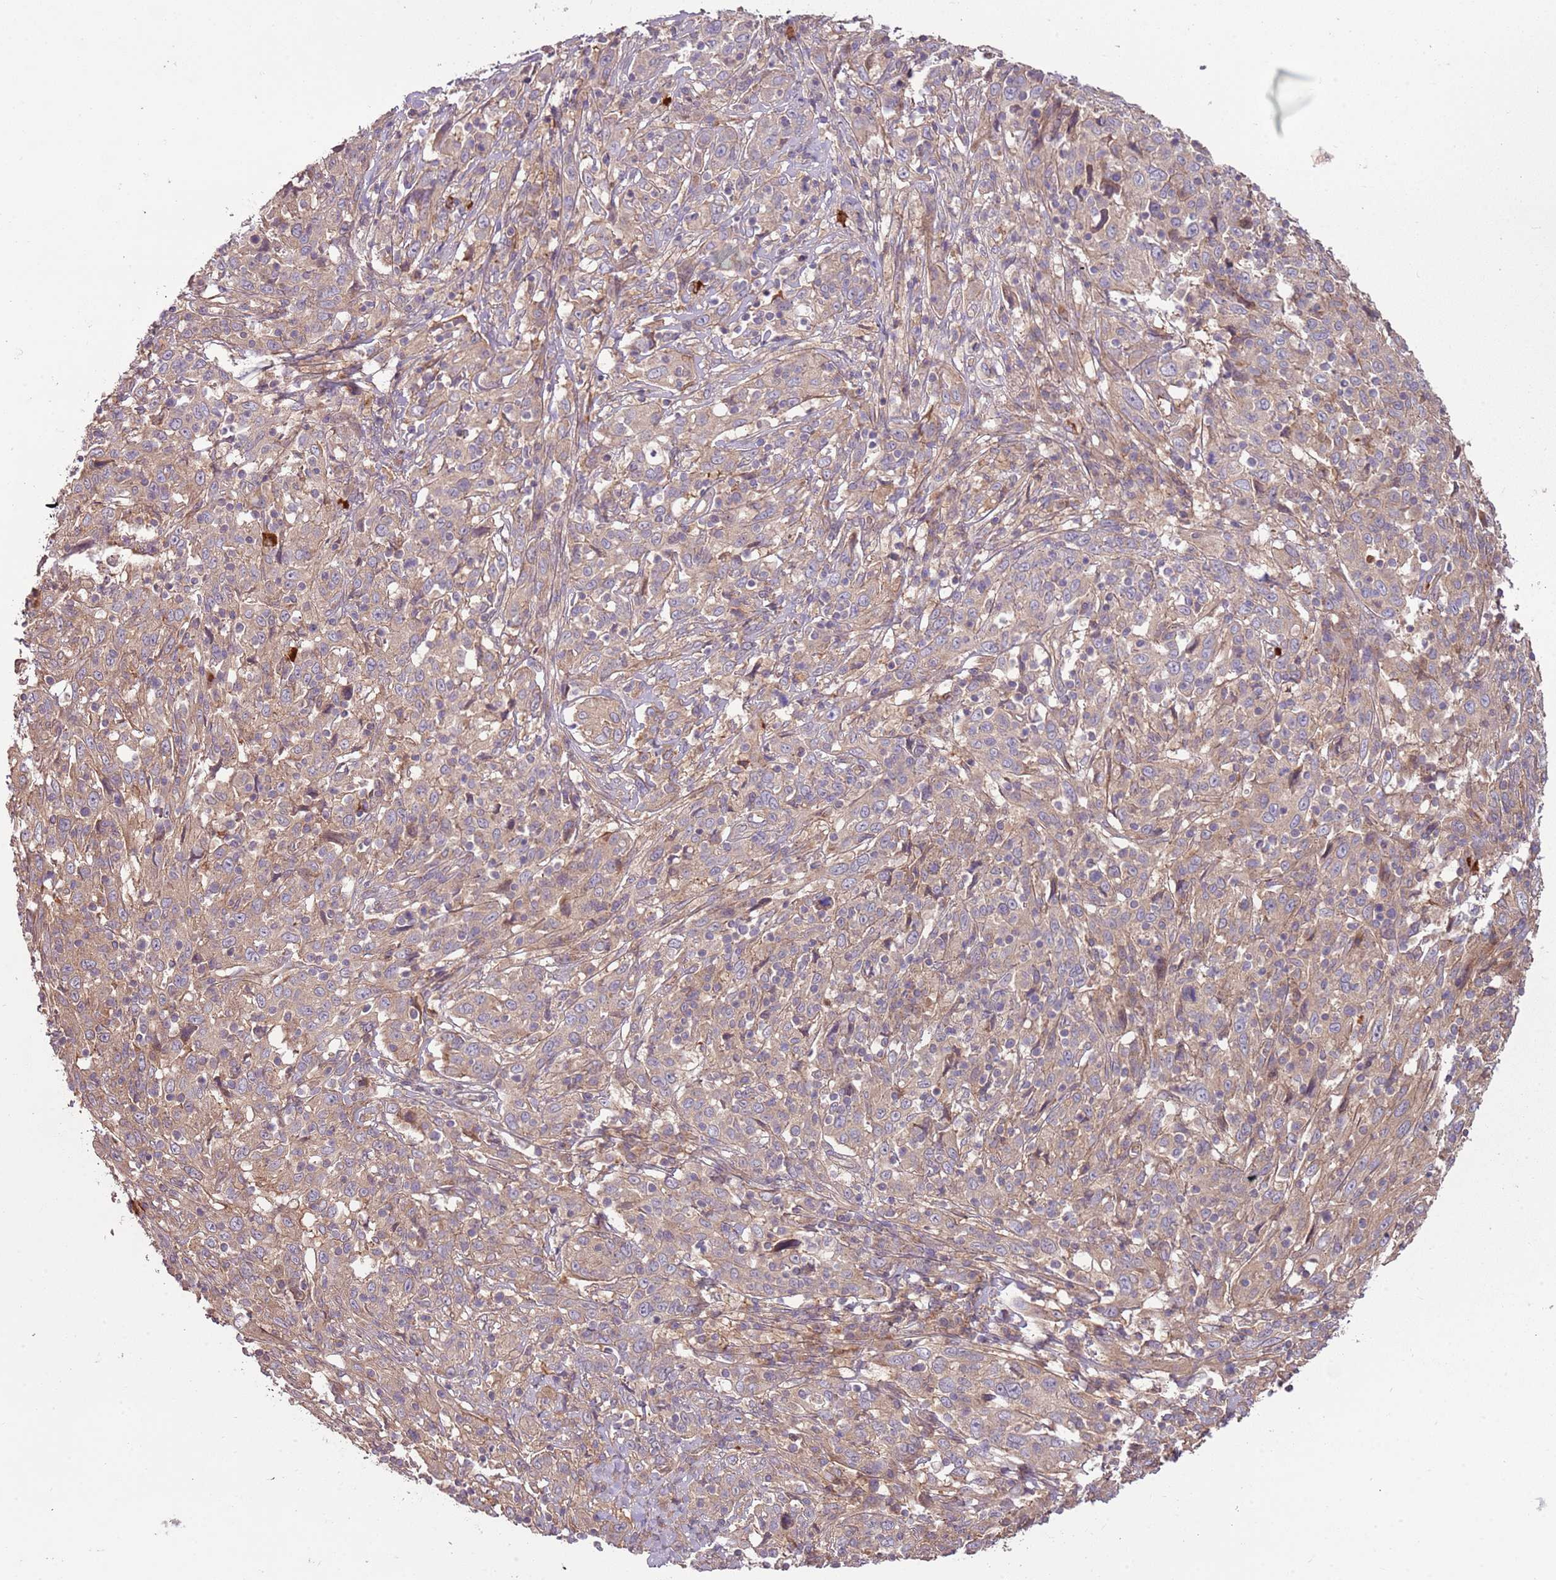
{"staining": {"intensity": "weak", "quantity": ">75%", "location": "cytoplasmic/membranous"}, "tissue": "cervical cancer", "cell_type": "Tumor cells", "image_type": "cancer", "snomed": [{"axis": "morphology", "description": "Squamous cell carcinoma, NOS"}, {"axis": "topography", "description": "Cervix"}], "caption": "A low amount of weak cytoplasmic/membranous staining is identified in about >75% of tumor cells in cervical squamous cell carcinoma tissue.", "gene": "RNF128", "patient": {"sex": "female", "age": 46}}